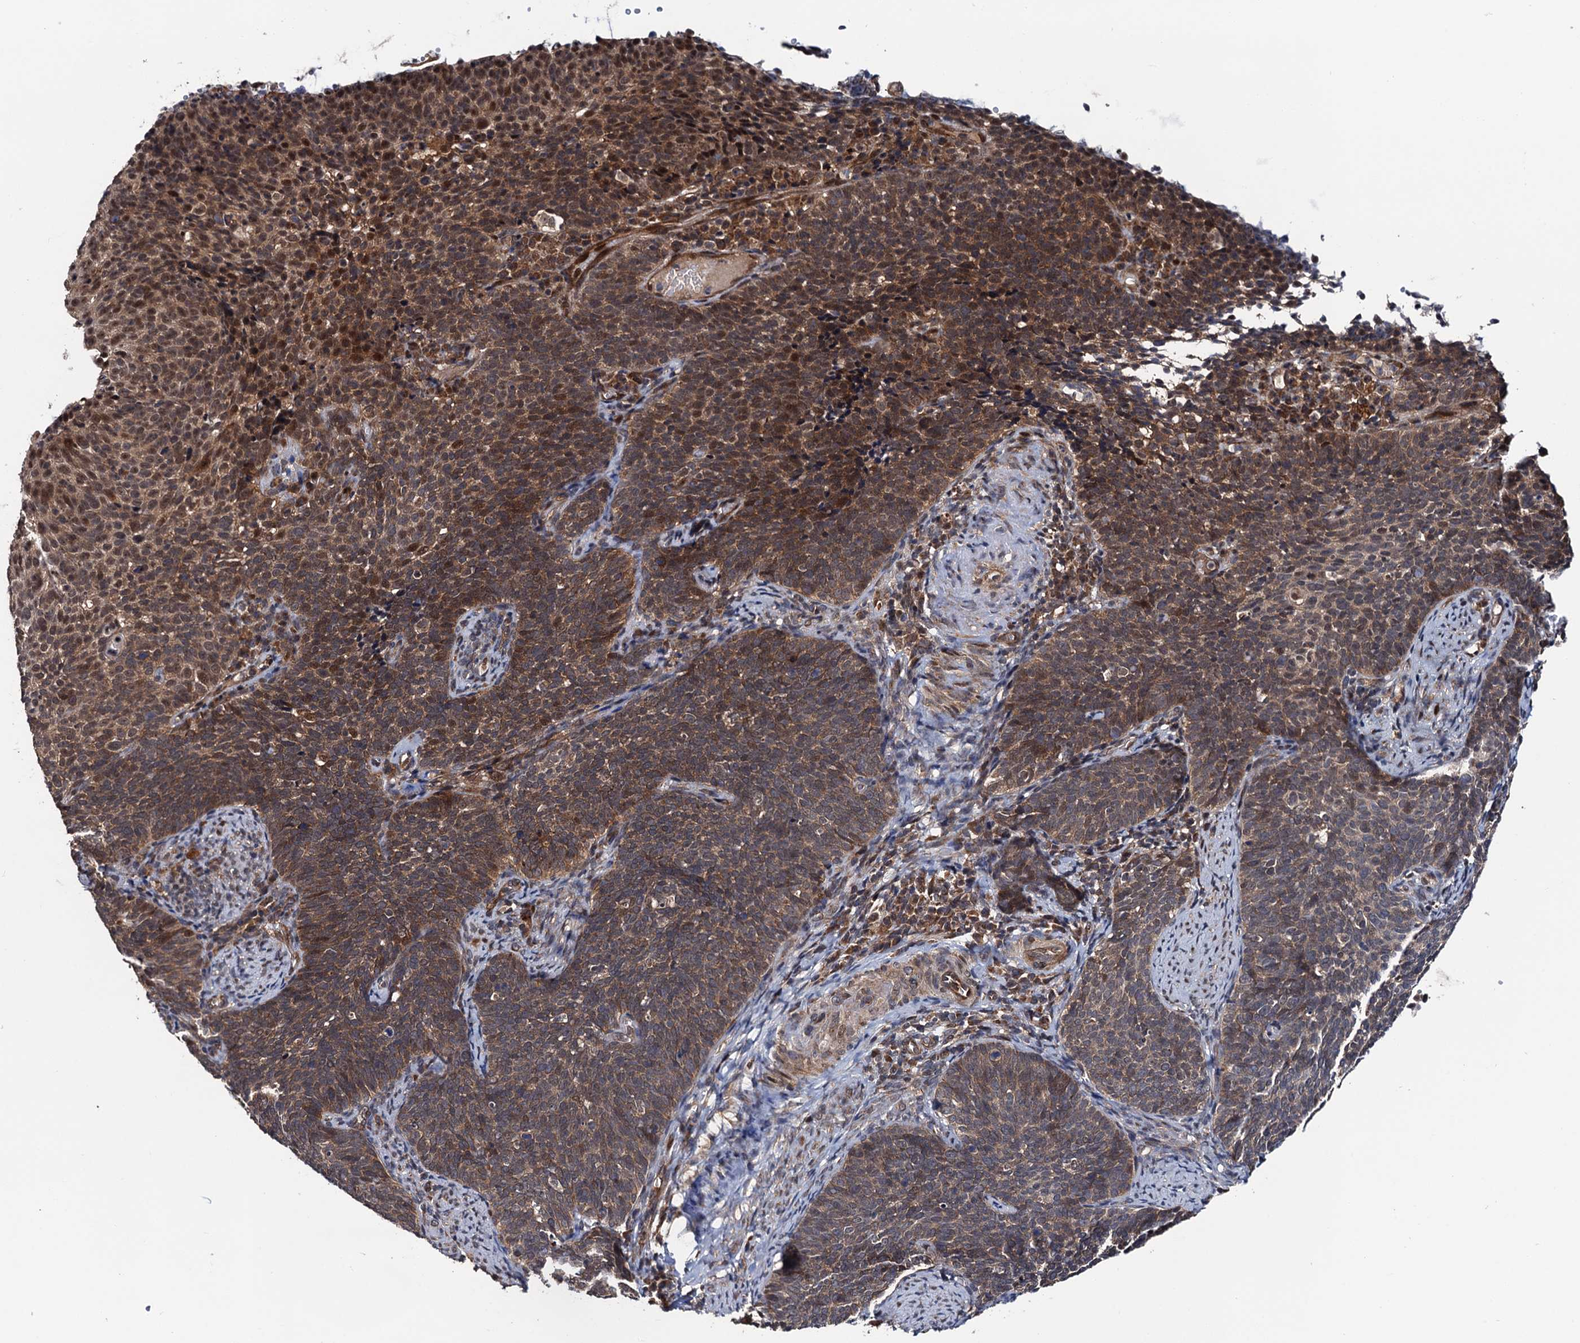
{"staining": {"intensity": "moderate", "quantity": ">75%", "location": "cytoplasmic/membranous"}, "tissue": "cervical cancer", "cell_type": "Tumor cells", "image_type": "cancer", "snomed": [{"axis": "morphology", "description": "Normal tissue, NOS"}, {"axis": "morphology", "description": "Squamous cell carcinoma, NOS"}, {"axis": "topography", "description": "Cervix"}], "caption": "Cervical cancer stained with a brown dye shows moderate cytoplasmic/membranous positive positivity in about >75% of tumor cells.", "gene": "NAA16", "patient": {"sex": "female", "age": 39}}